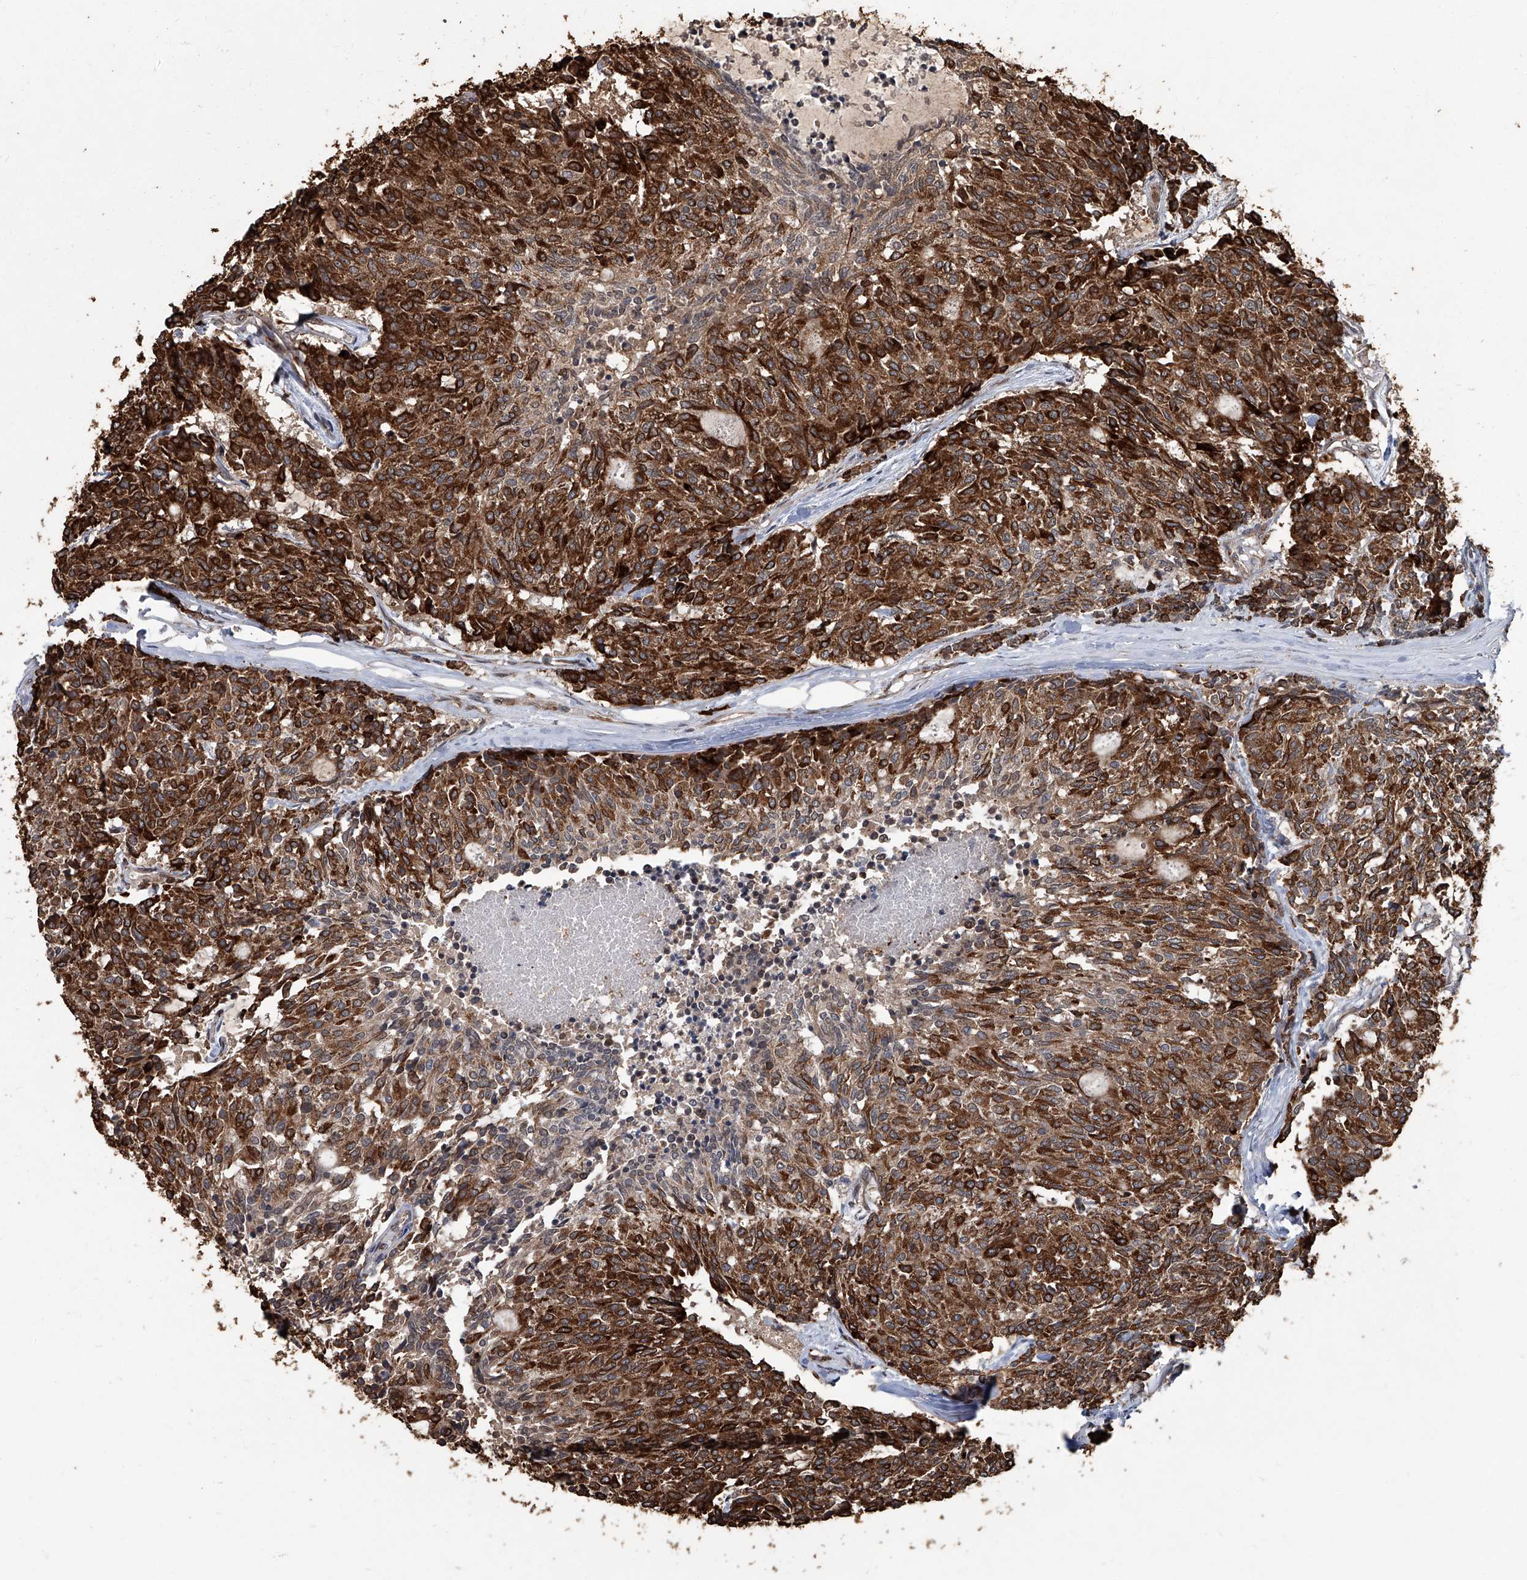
{"staining": {"intensity": "strong", "quantity": ">75%", "location": "cytoplasmic/membranous"}, "tissue": "carcinoid", "cell_type": "Tumor cells", "image_type": "cancer", "snomed": [{"axis": "morphology", "description": "Carcinoid, malignant, NOS"}, {"axis": "topography", "description": "Pancreas"}], "caption": "Strong cytoplasmic/membranous expression for a protein is identified in approximately >75% of tumor cells of carcinoid using immunohistochemistry (IHC).", "gene": "GPR132", "patient": {"sex": "female", "age": 54}}